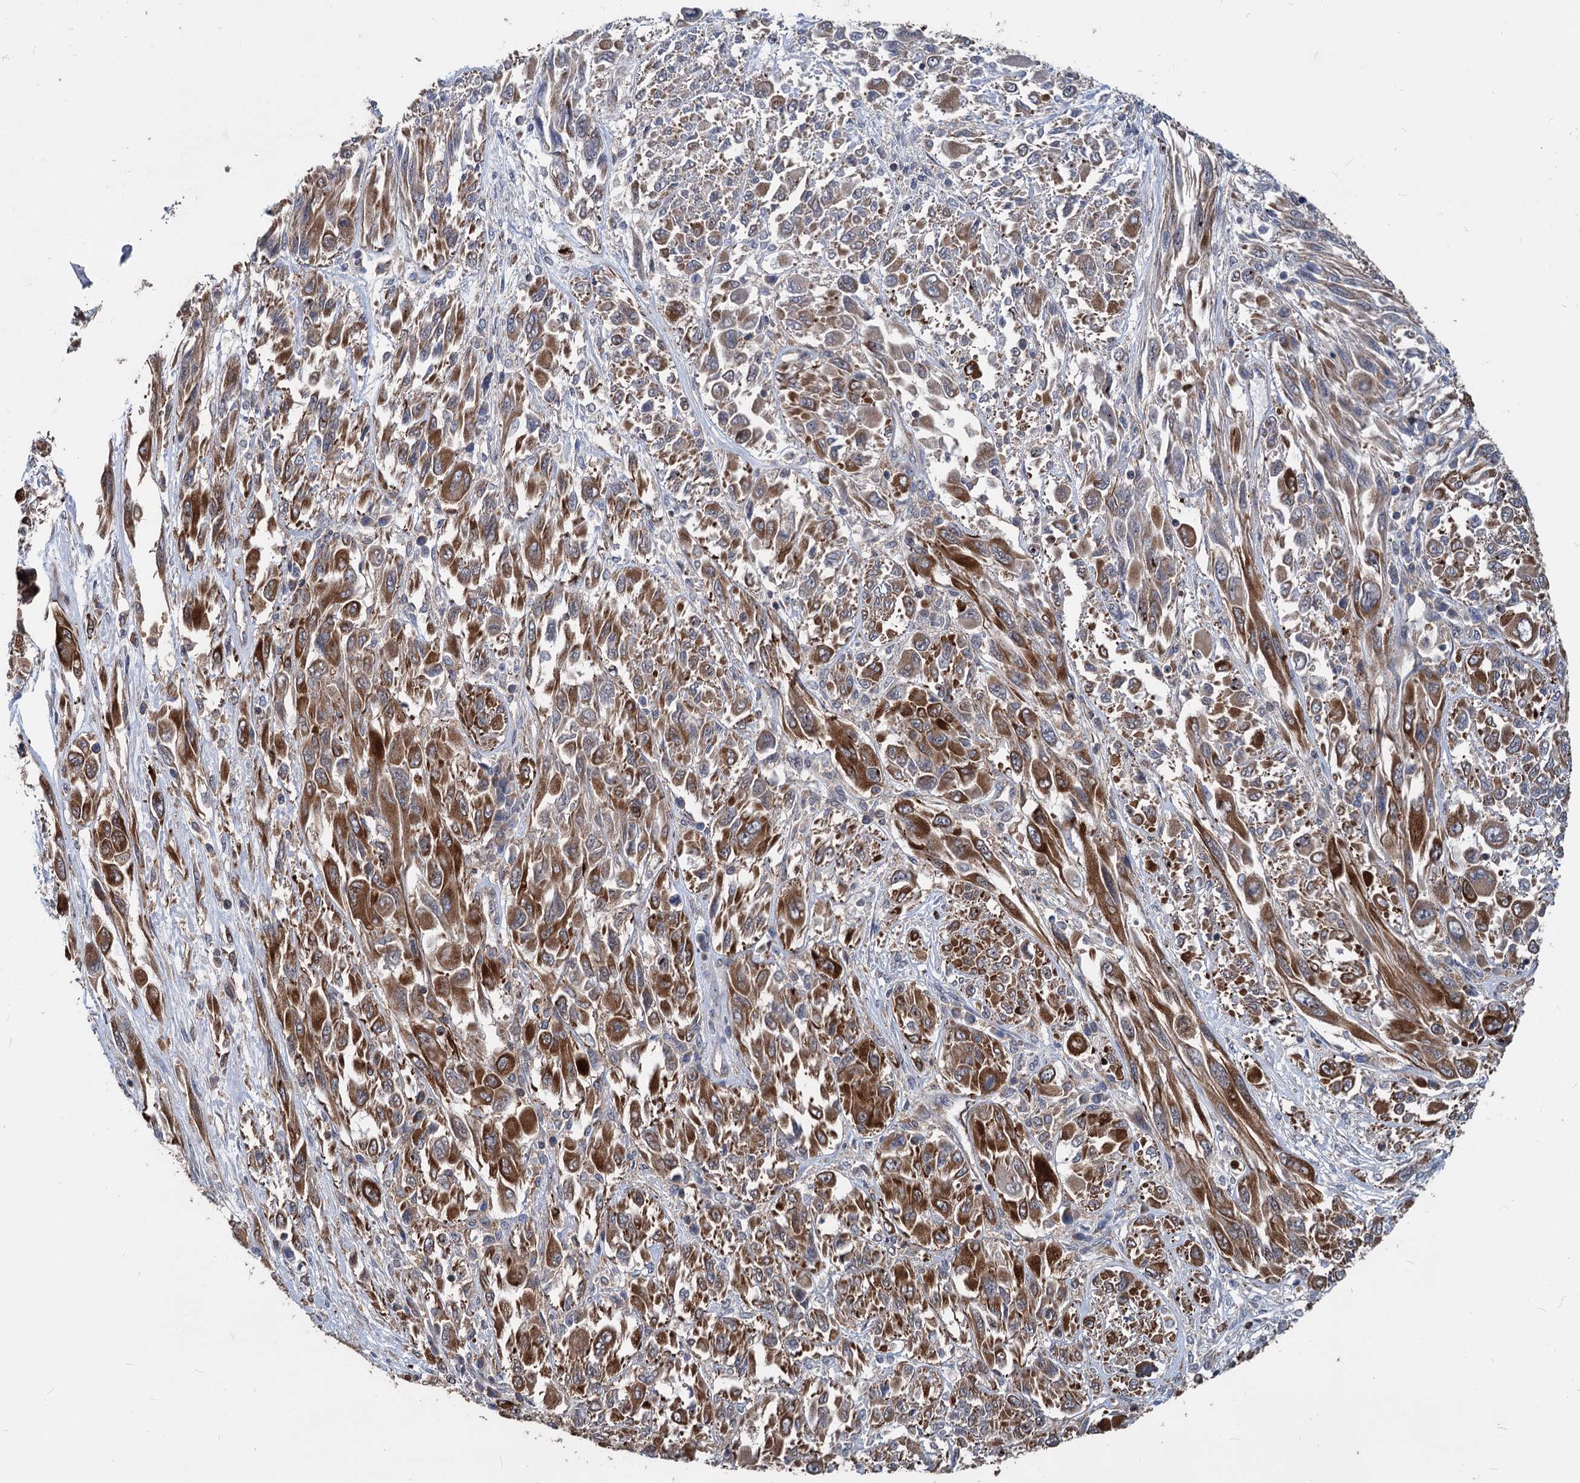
{"staining": {"intensity": "strong", "quantity": ">75%", "location": "cytoplasmic/membranous"}, "tissue": "melanoma", "cell_type": "Tumor cells", "image_type": "cancer", "snomed": [{"axis": "morphology", "description": "Malignant melanoma, NOS"}, {"axis": "topography", "description": "Skin"}], "caption": "Approximately >75% of tumor cells in human melanoma reveal strong cytoplasmic/membranous protein positivity as visualized by brown immunohistochemical staining.", "gene": "STIM1", "patient": {"sex": "female", "age": 91}}